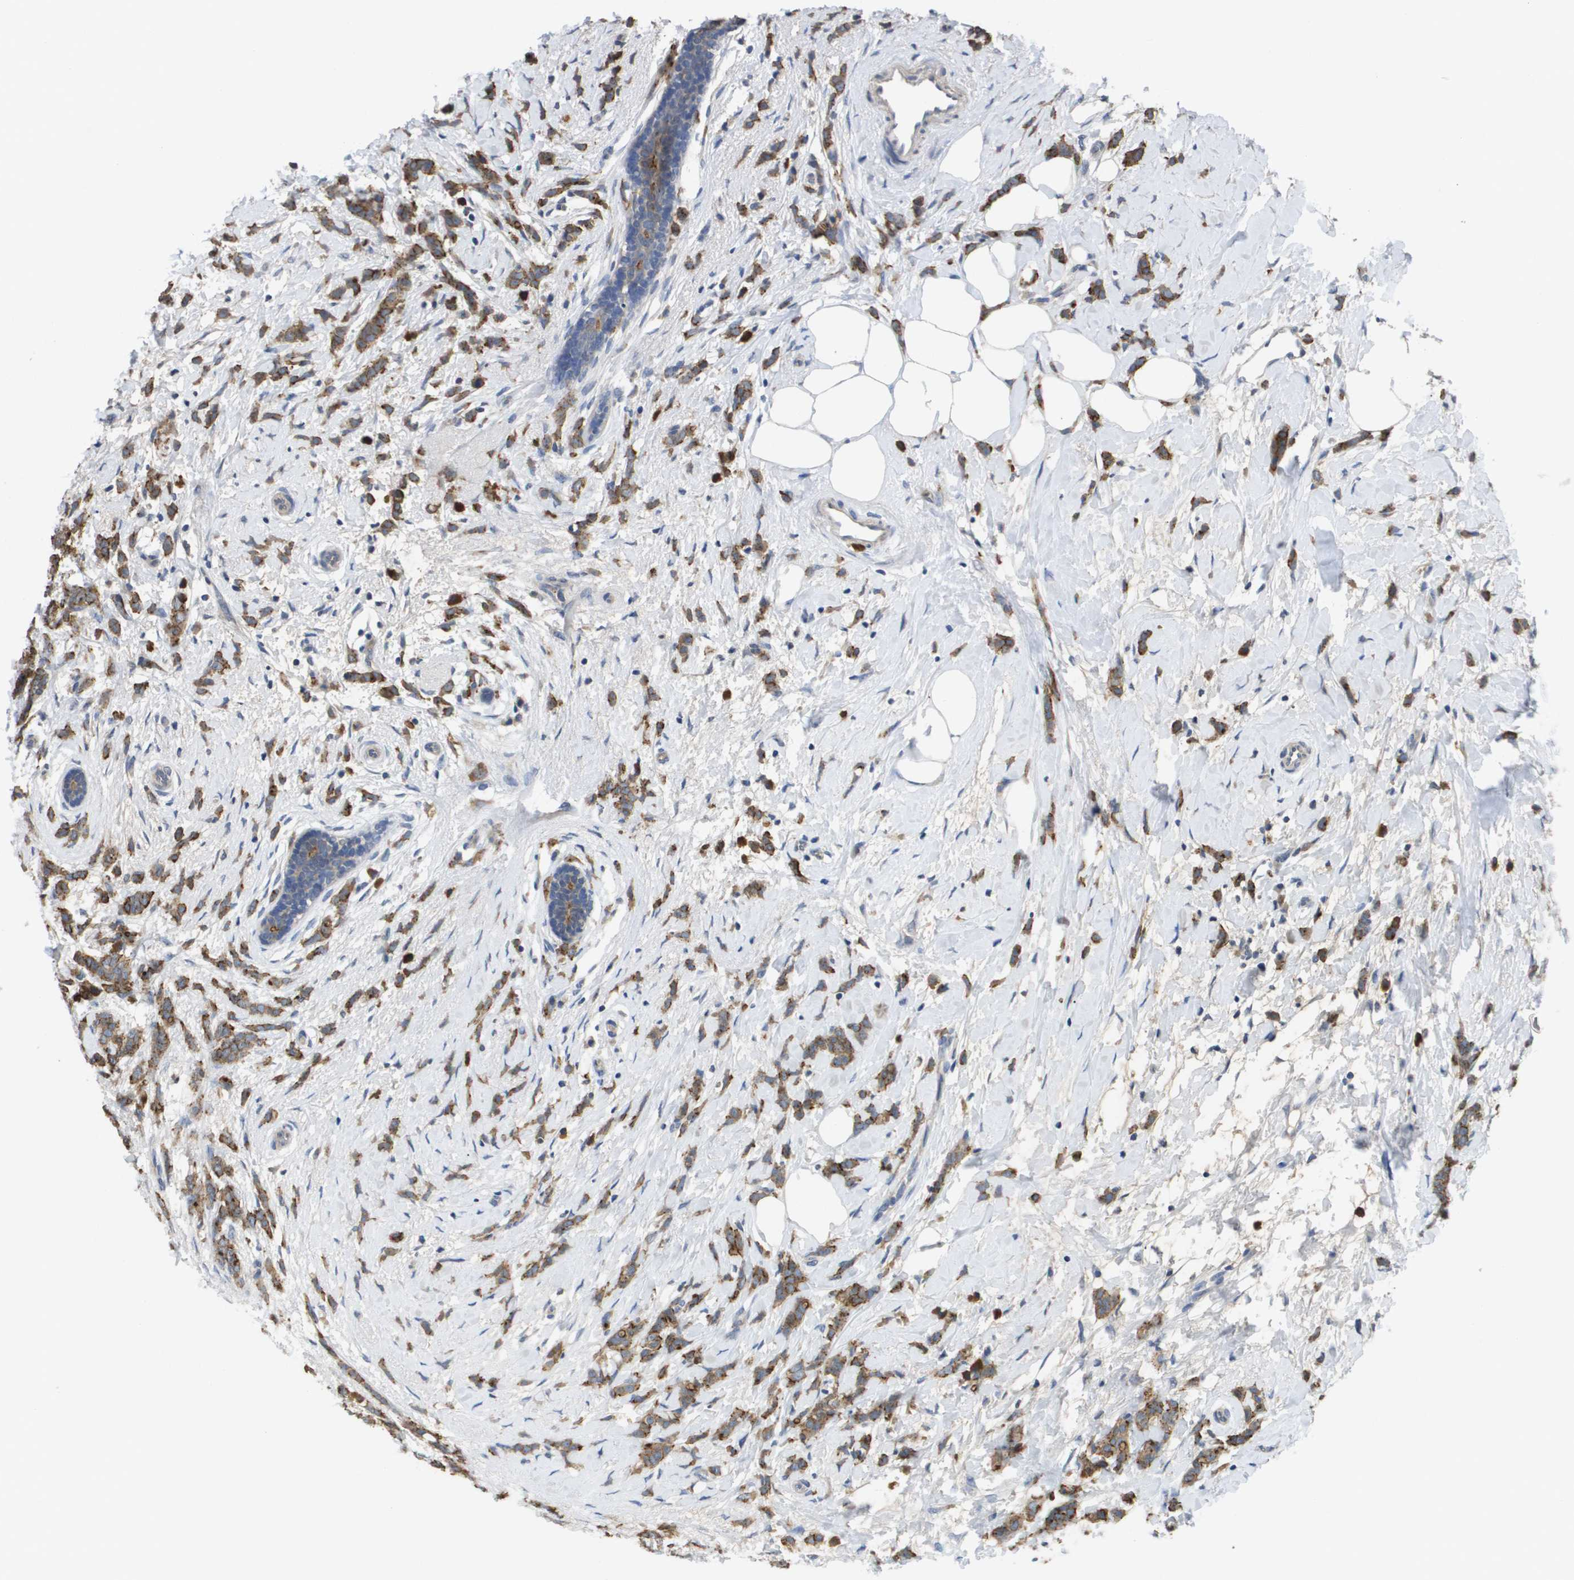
{"staining": {"intensity": "strong", "quantity": ">75%", "location": "cytoplasmic/membranous"}, "tissue": "breast cancer", "cell_type": "Tumor cells", "image_type": "cancer", "snomed": [{"axis": "morphology", "description": "Lobular carcinoma, in situ"}, {"axis": "morphology", "description": "Lobular carcinoma"}, {"axis": "topography", "description": "Breast"}], "caption": "Strong cytoplasmic/membranous expression for a protein is identified in about >75% of tumor cells of breast cancer using IHC.", "gene": "RAB27B", "patient": {"sex": "female", "age": 41}}